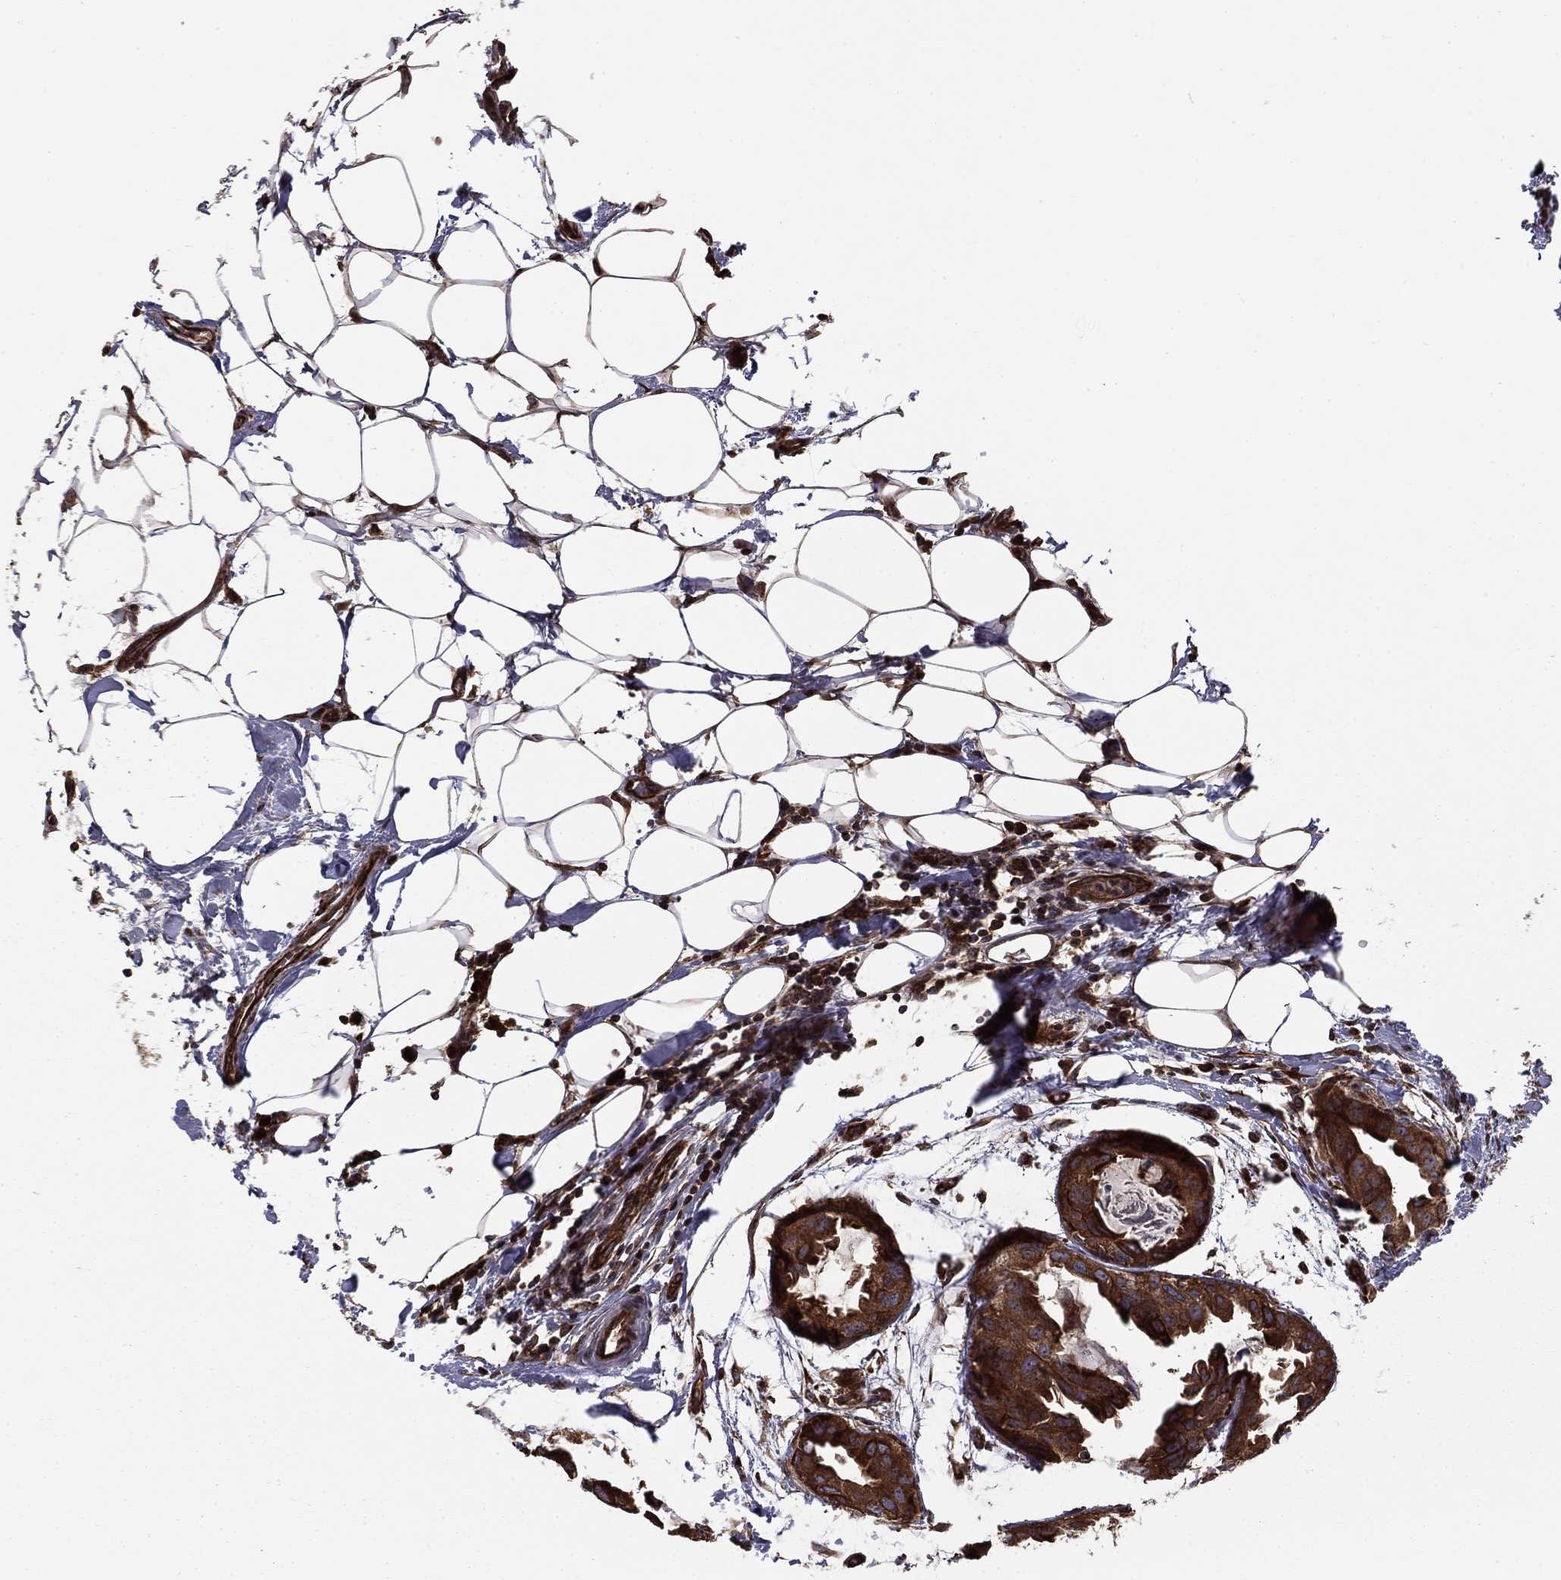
{"staining": {"intensity": "strong", "quantity": ">75%", "location": "cytoplasmic/membranous"}, "tissue": "breast cancer", "cell_type": "Tumor cells", "image_type": "cancer", "snomed": [{"axis": "morphology", "description": "Normal tissue, NOS"}, {"axis": "morphology", "description": "Duct carcinoma"}, {"axis": "topography", "description": "Breast"}], "caption": "A photomicrograph showing strong cytoplasmic/membranous staining in approximately >75% of tumor cells in breast cancer, as visualized by brown immunohistochemical staining.", "gene": "BABAM2", "patient": {"sex": "female", "age": 40}}